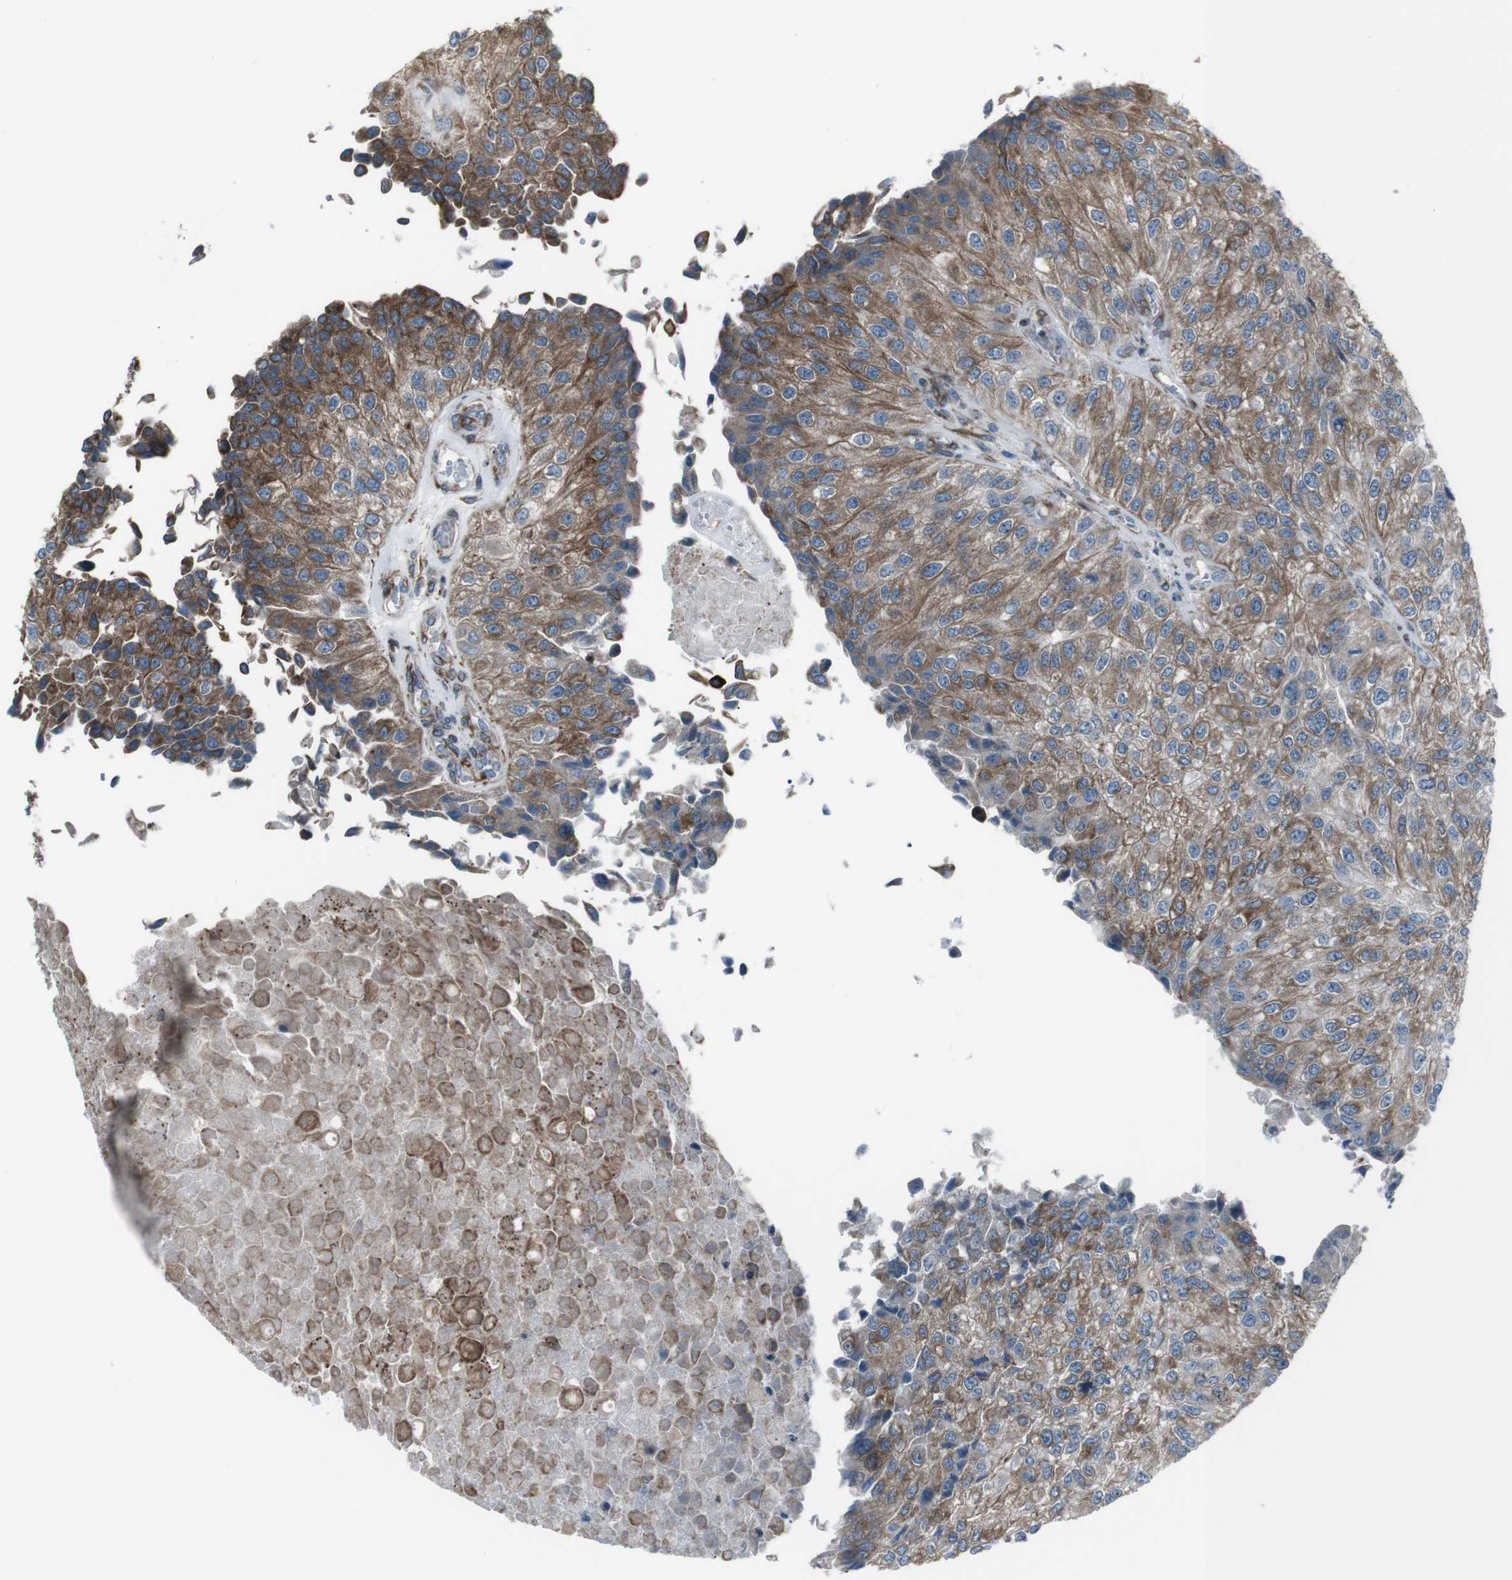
{"staining": {"intensity": "moderate", "quantity": "25%-75%", "location": "cytoplasmic/membranous"}, "tissue": "urothelial cancer", "cell_type": "Tumor cells", "image_type": "cancer", "snomed": [{"axis": "morphology", "description": "Urothelial carcinoma, High grade"}, {"axis": "topography", "description": "Kidney"}, {"axis": "topography", "description": "Urinary bladder"}], "caption": "Protein expression analysis of urothelial cancer exhibits moderate cytoplasmic/membranous expression in approximately 25%-75% of tumor cells.", "gene": "LNPK", "patient": {"sex": "male", "age": 77}}